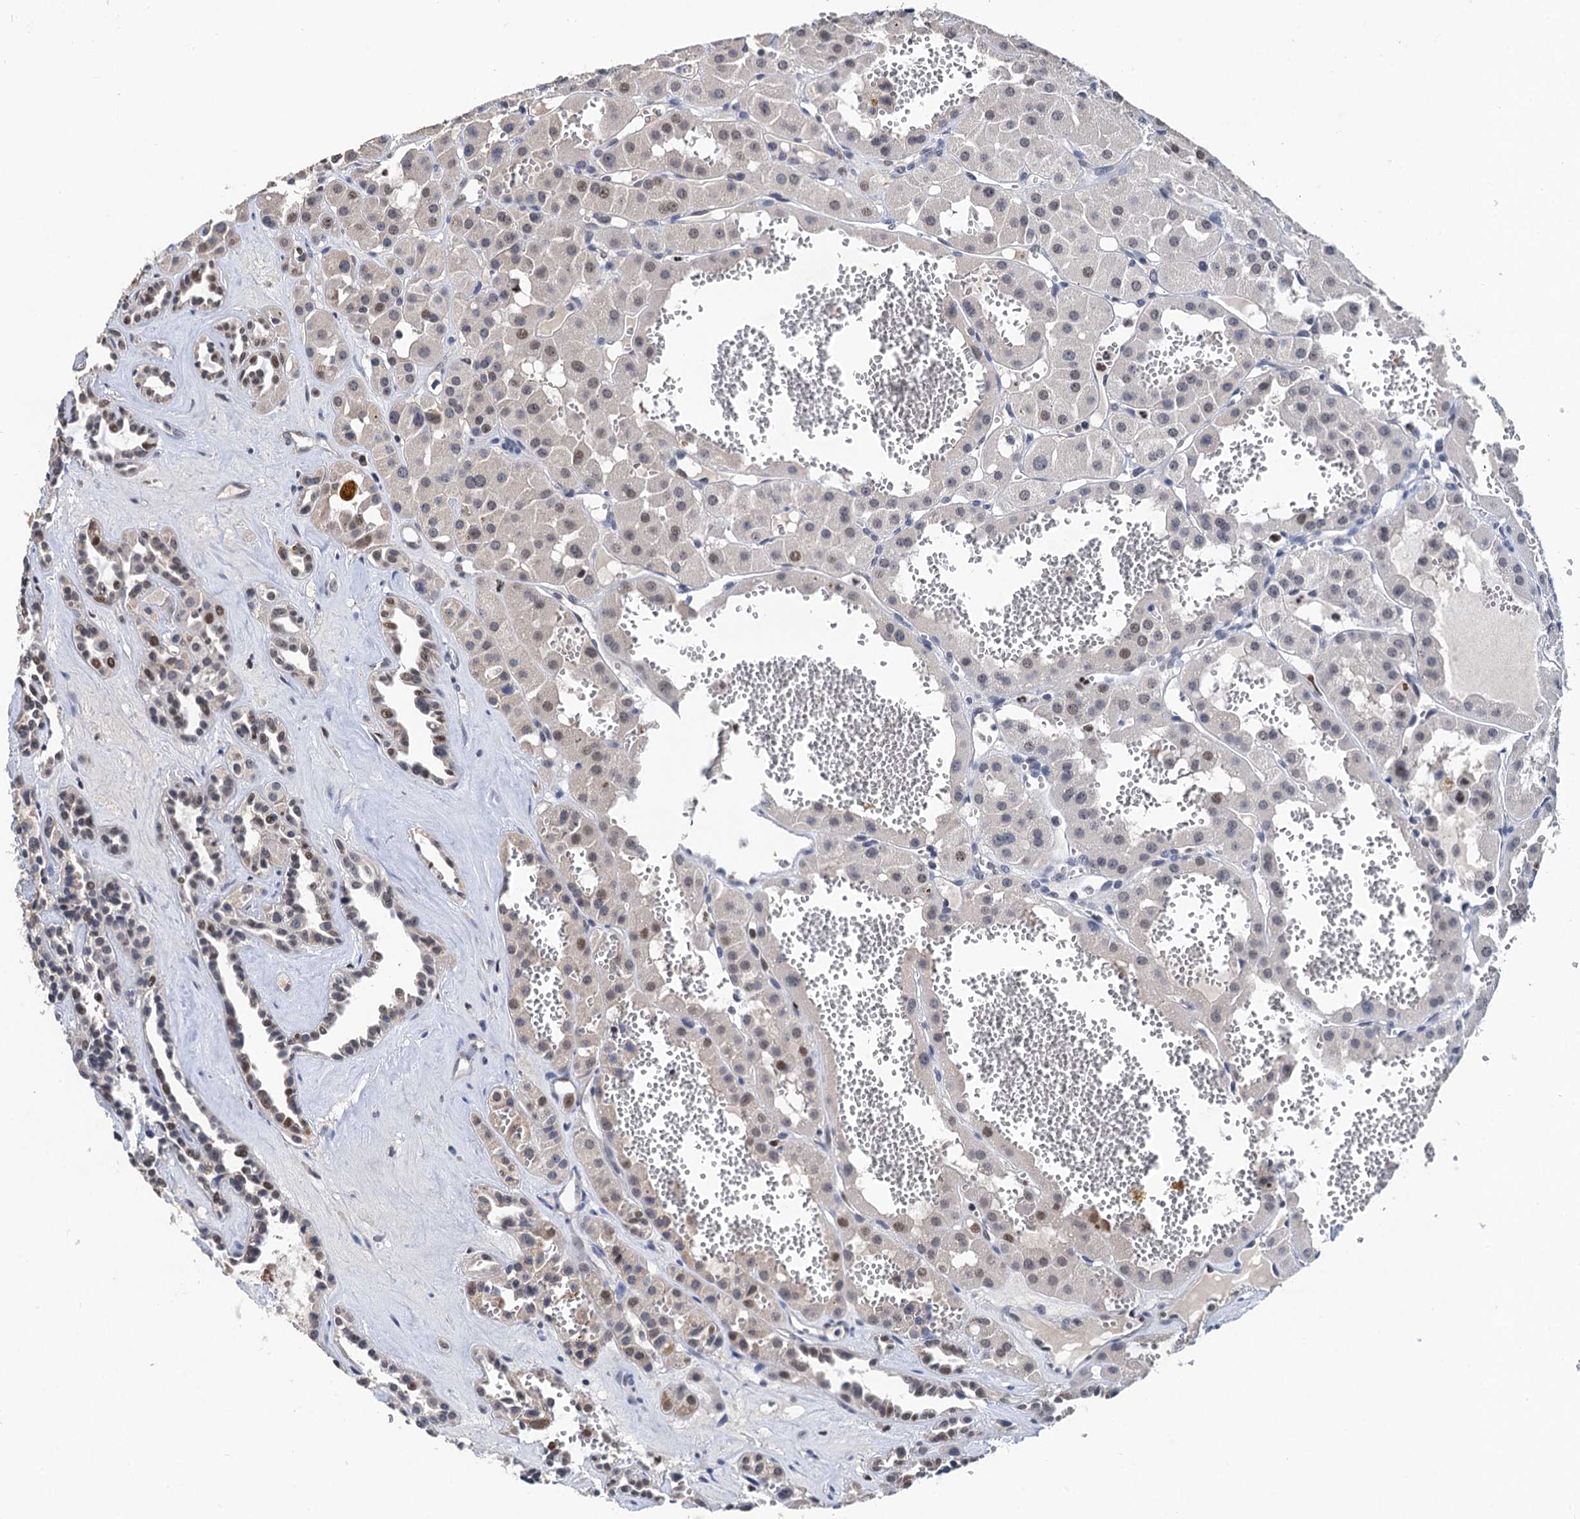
{"staining": {"intensity": "moderate", "quantity": "25%-75%", "location": "nuclear"}, "tissue": "renal cancer", "cell_type": "Tumor cells", "image_type": "cancer", "snomed": [{"axis": "morphology", "description": "Carcinoma, NOS"}, {"axis": "topography", "description": "Kidney"}], "caption": "There is medium levels of moderate nuclear positivity in tumor cells of carcinoma (renal), as demonstrated by immunohistochemical staining (brown color).", "gene": "TSEN34", "patient": {"sex": "female", "age": 75}}